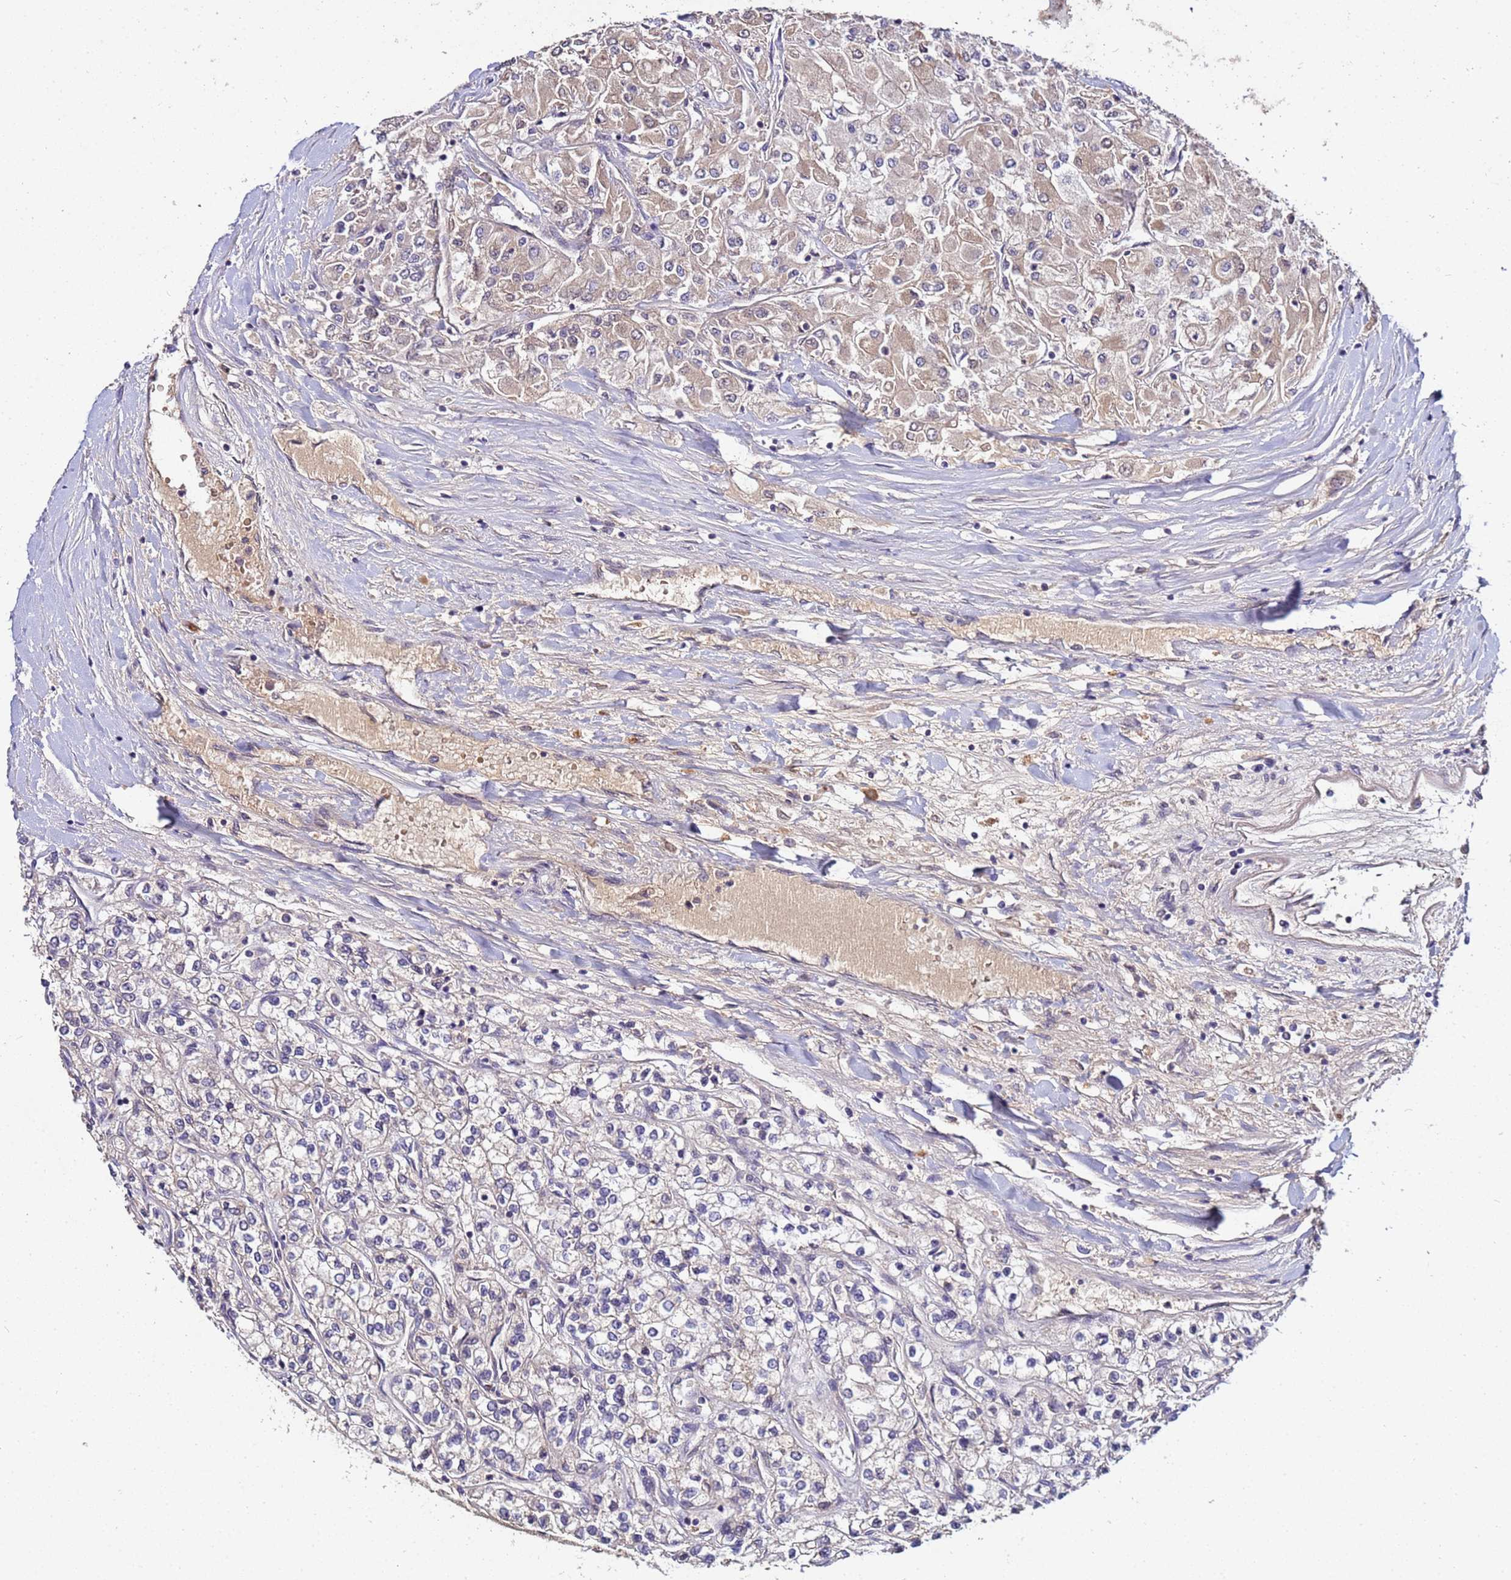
{"staining": {"intensity": "weak", "quantity": "<25%", "location": "cytoplasmic/membranous"}, "tissue": "renal cancer", "cell_type": "Tumor cells", "image_type": "cancer", "snomed": [{"axis": "morphology", "description": "Adenocarcinoma, NOS"}, {"axis": "topography", "description": "Kidney"}], "caption": "High power microscopy image of an immunohistochemistry image of renal adenocarcinoma, revealing no significant expression in tumor cells. (DAB (3,3'-diaminobenzidine) immunohistochemistry visualized using brightfield microscopy, high magnification).", "gene": "GSPT2", "patient": {"sex": "male", "age": 80}}